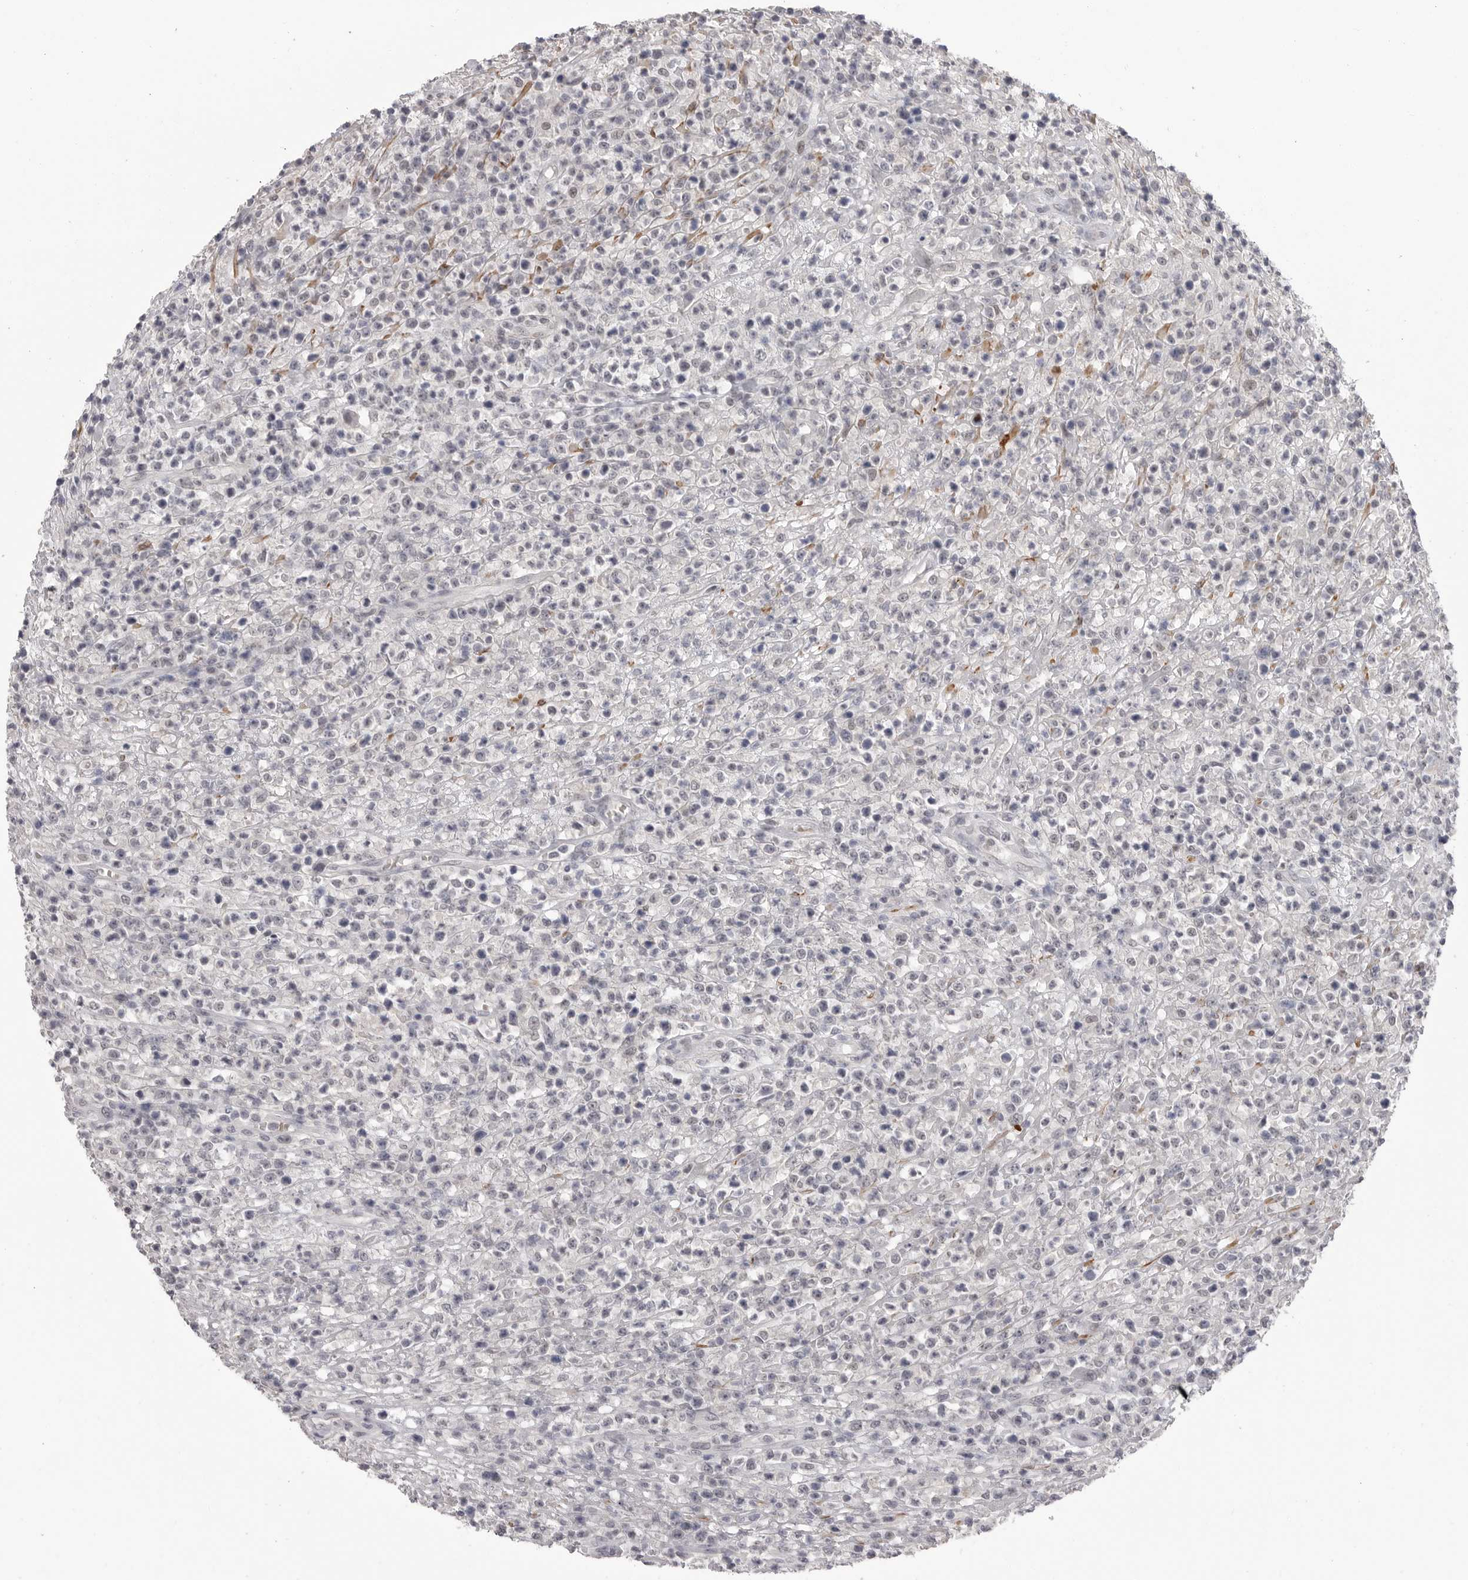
{"staining": {"intensity": "negative", "quantity": "none", "location": "none"}, "tissue": "lymphoma", "cell_type": "Tumor cells", "image_type": "cancer", "snomed": [{"axis": "morphology", "description": "Malignant lymphoma, non-Hodgkin's type, High grade"}, {"axis": "topography", "description": "Colon"}], "caption": "Tumor cells show no significant protein expression in high-grade malignant lymphoma, non-Hodgkin's type. Brightfield microscopy of immunohistochemistry (IHC) stained with DAB (brown) and hematoxylin (blue), captured at high magnification.", "gene": "PLEKHF1", "patient": {"sex": "female", "age": 53}}